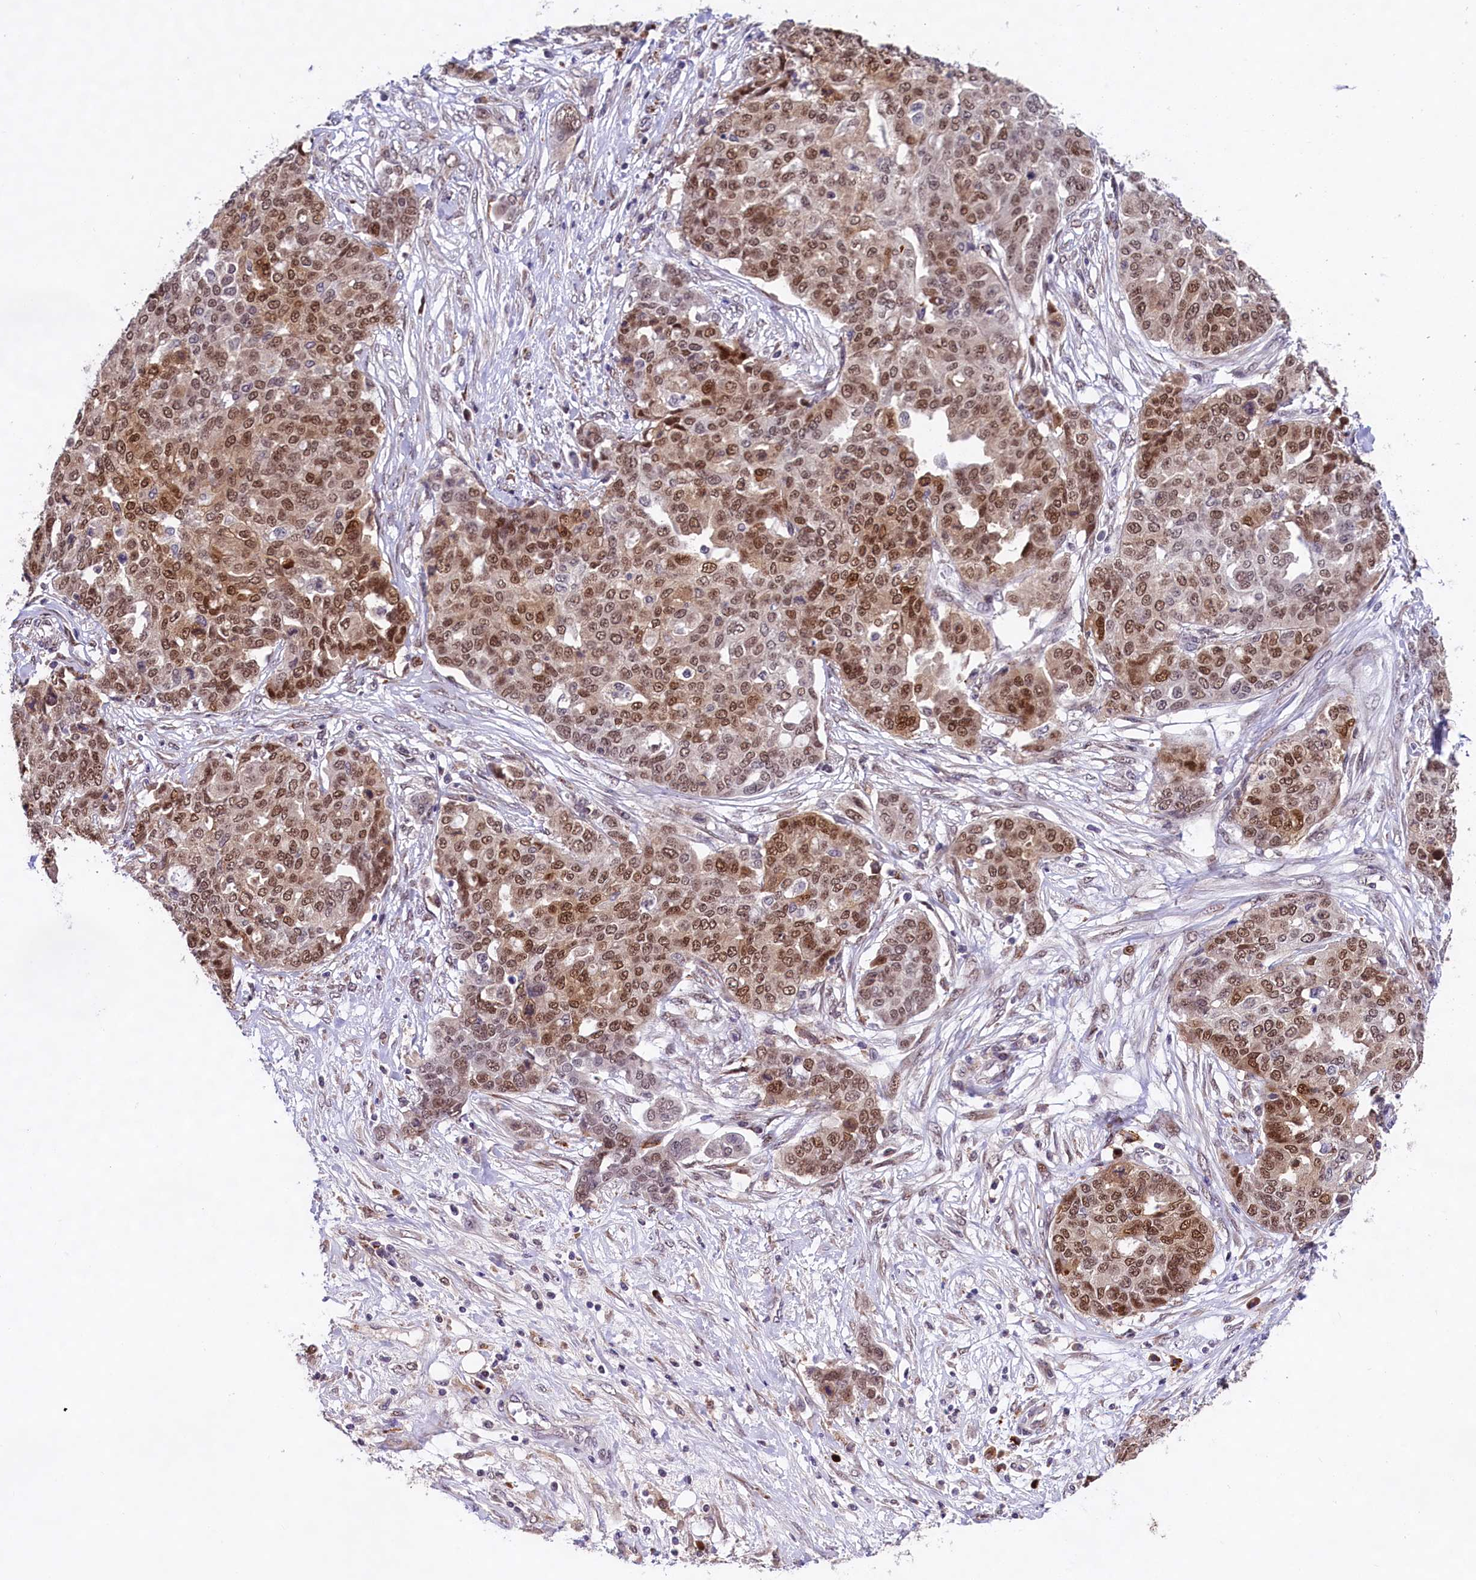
{"staining": {"intensity": "moderate", "quantity": ">75%", "location": "nuclear"}, "tissue": "ovarian cancer", "cell_type": "Tumor cells", "image_type": "cancer", "snomed": [{"axis": "morphology", "description": "Cystadenocarcinoma, serous, NOS"}, {"axis": "topography", "description": "Soft tissue"}, {"axis": "topography", "description": "Ovary"}], "caption": "This is a photomicrograph of immunohistochemistry staining of ovarian serous cystadenocarcinoma, which shows moderate positivity in the nuclear of tumor cells.", "gene": "FBXO45", "patient": {"sex": "female", "age": 57}}